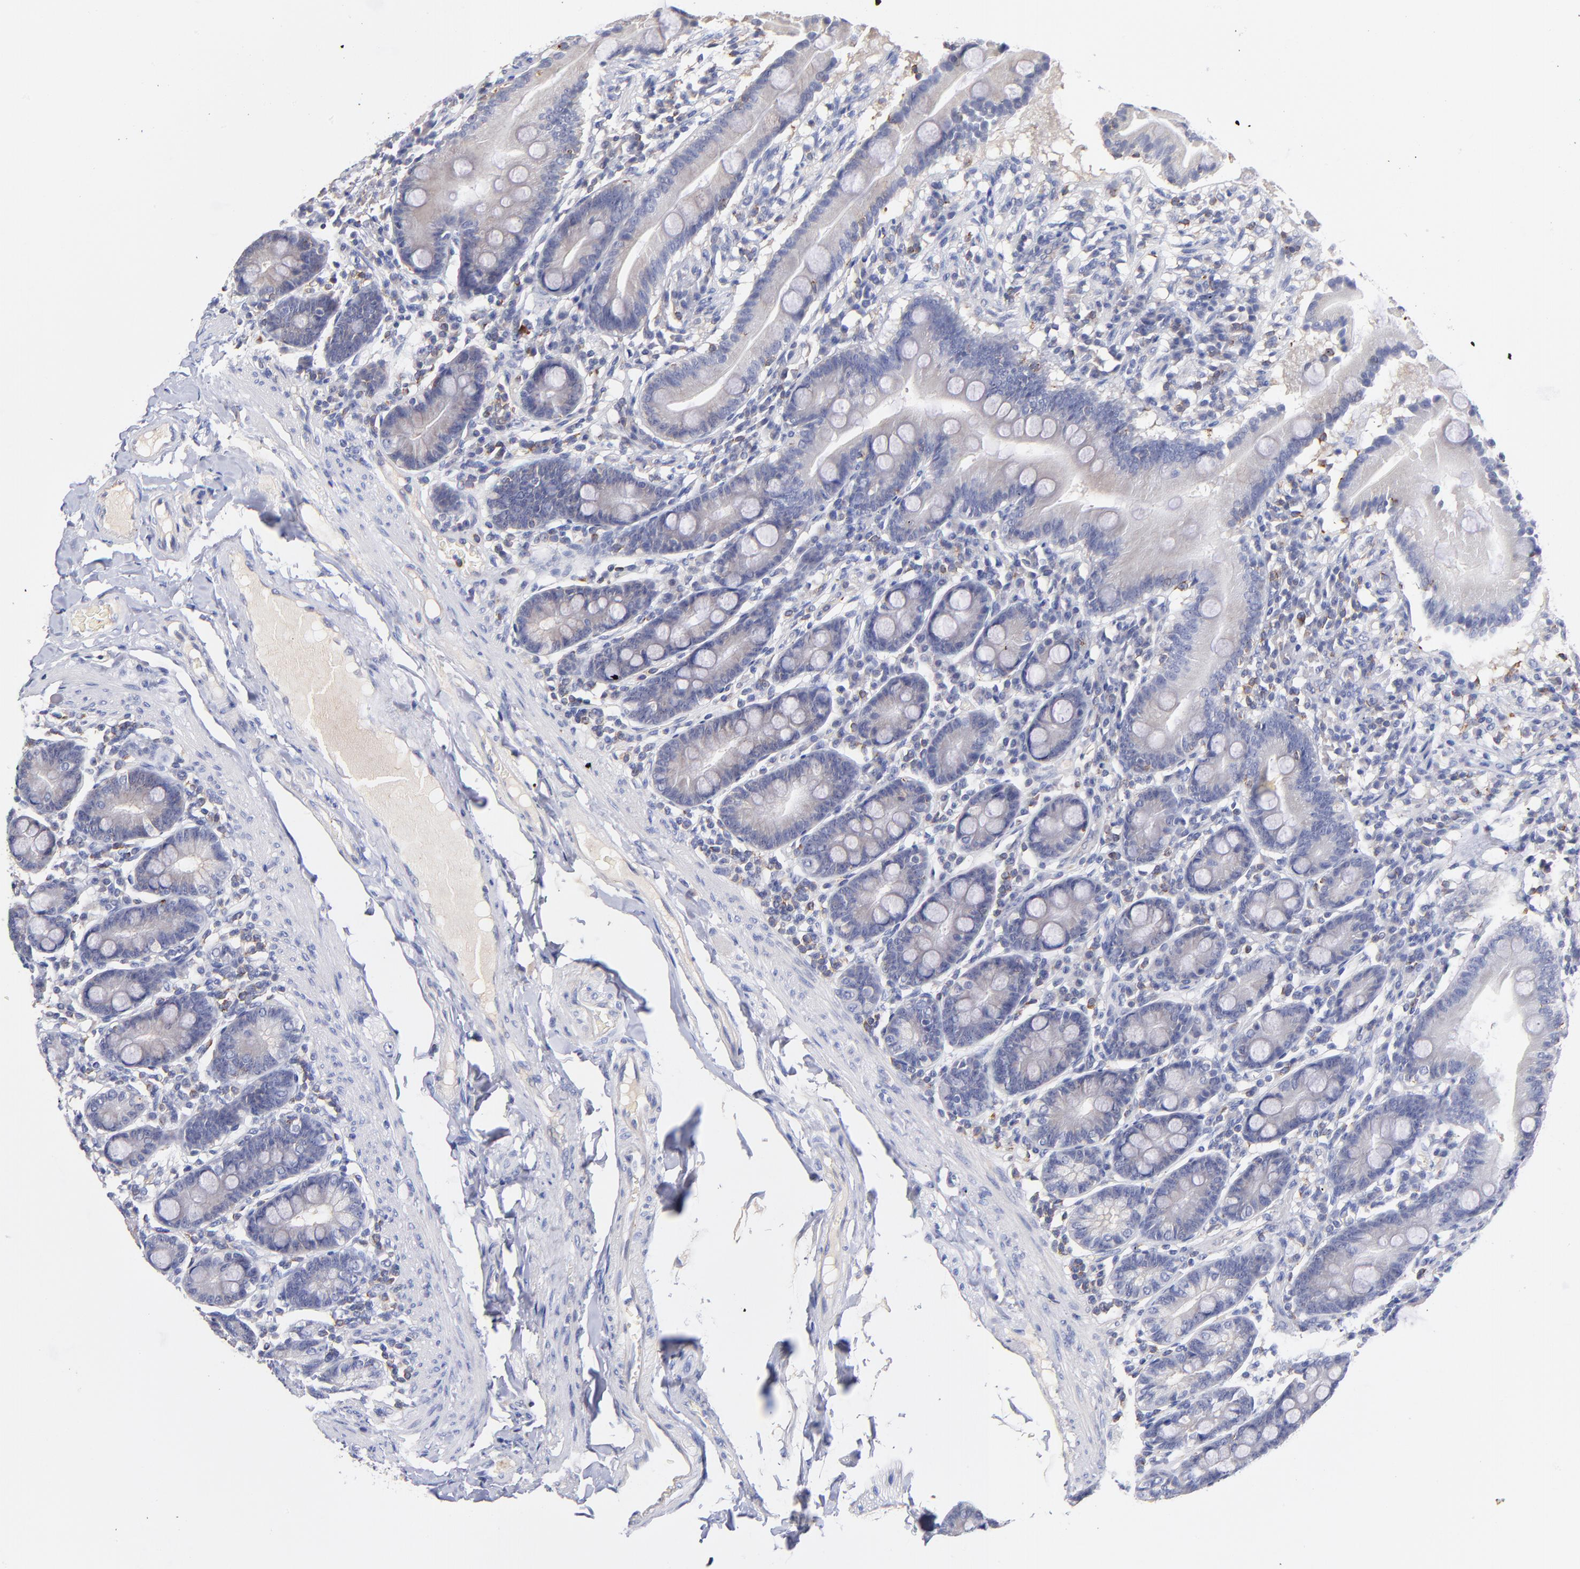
{"staining": {"intensity": "negative", "quantity": "none", "location": "none"}, "tissue": "duodenum", "cell_type": "Glandular cells", "image_type": "normal", "snomed": [{"axis": "morphology", "description": "Normal tissue, NOS"}, {"axis": "topography", "description": "Duodenum"}], "caption": "Micrograph shows no significant protein staining in glandular cells of normal duodenum. (DAB immunohistochemistry (IHC) with hematoxylin counter stain).", "gene": "KREMEN2", "patient": {"sex": "male", "age": 50}}